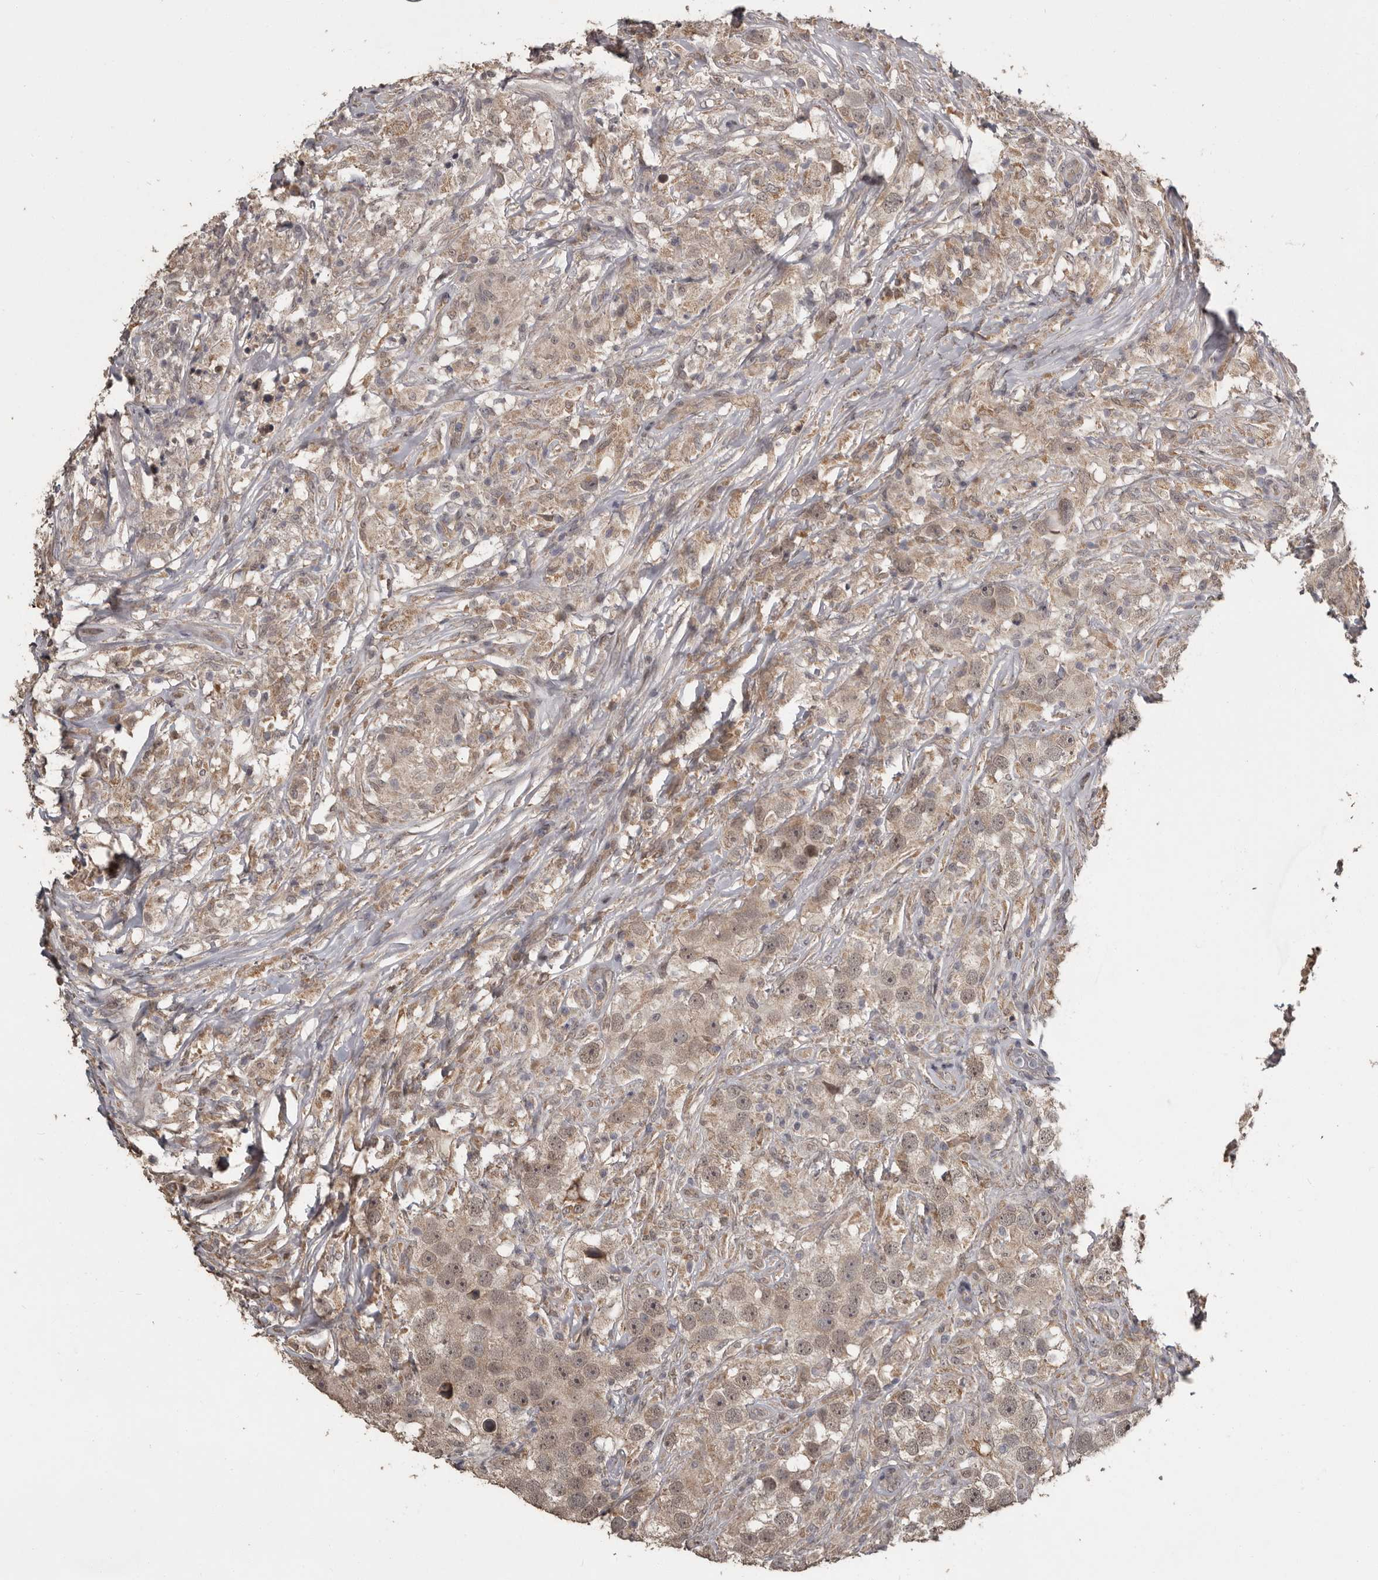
{"staining": {"intensity": "weak", "quantity": ">75%", "location": "cytoplasmic/membranous,nuclear"}, "tissue": "testis cancer", "cell_type": "Tumor cells", "image_type": "cancer", "snomed": [{"axis": "morphology", "description": "Seminoma, NOS"}, {"axis": "topography", "description": "Testis"}], "caption": "A brown stain labels weak cytoplasmic/membranous and nuclear staining of a protein in human testis cancer tumor cells. The staining is performed using DAB brown chromogen to label protein expression. The nuclei are counter-stained blue using hematoxylin.", "gene": "ZFP14", "patient": {"sex": "male", "age": 49}}